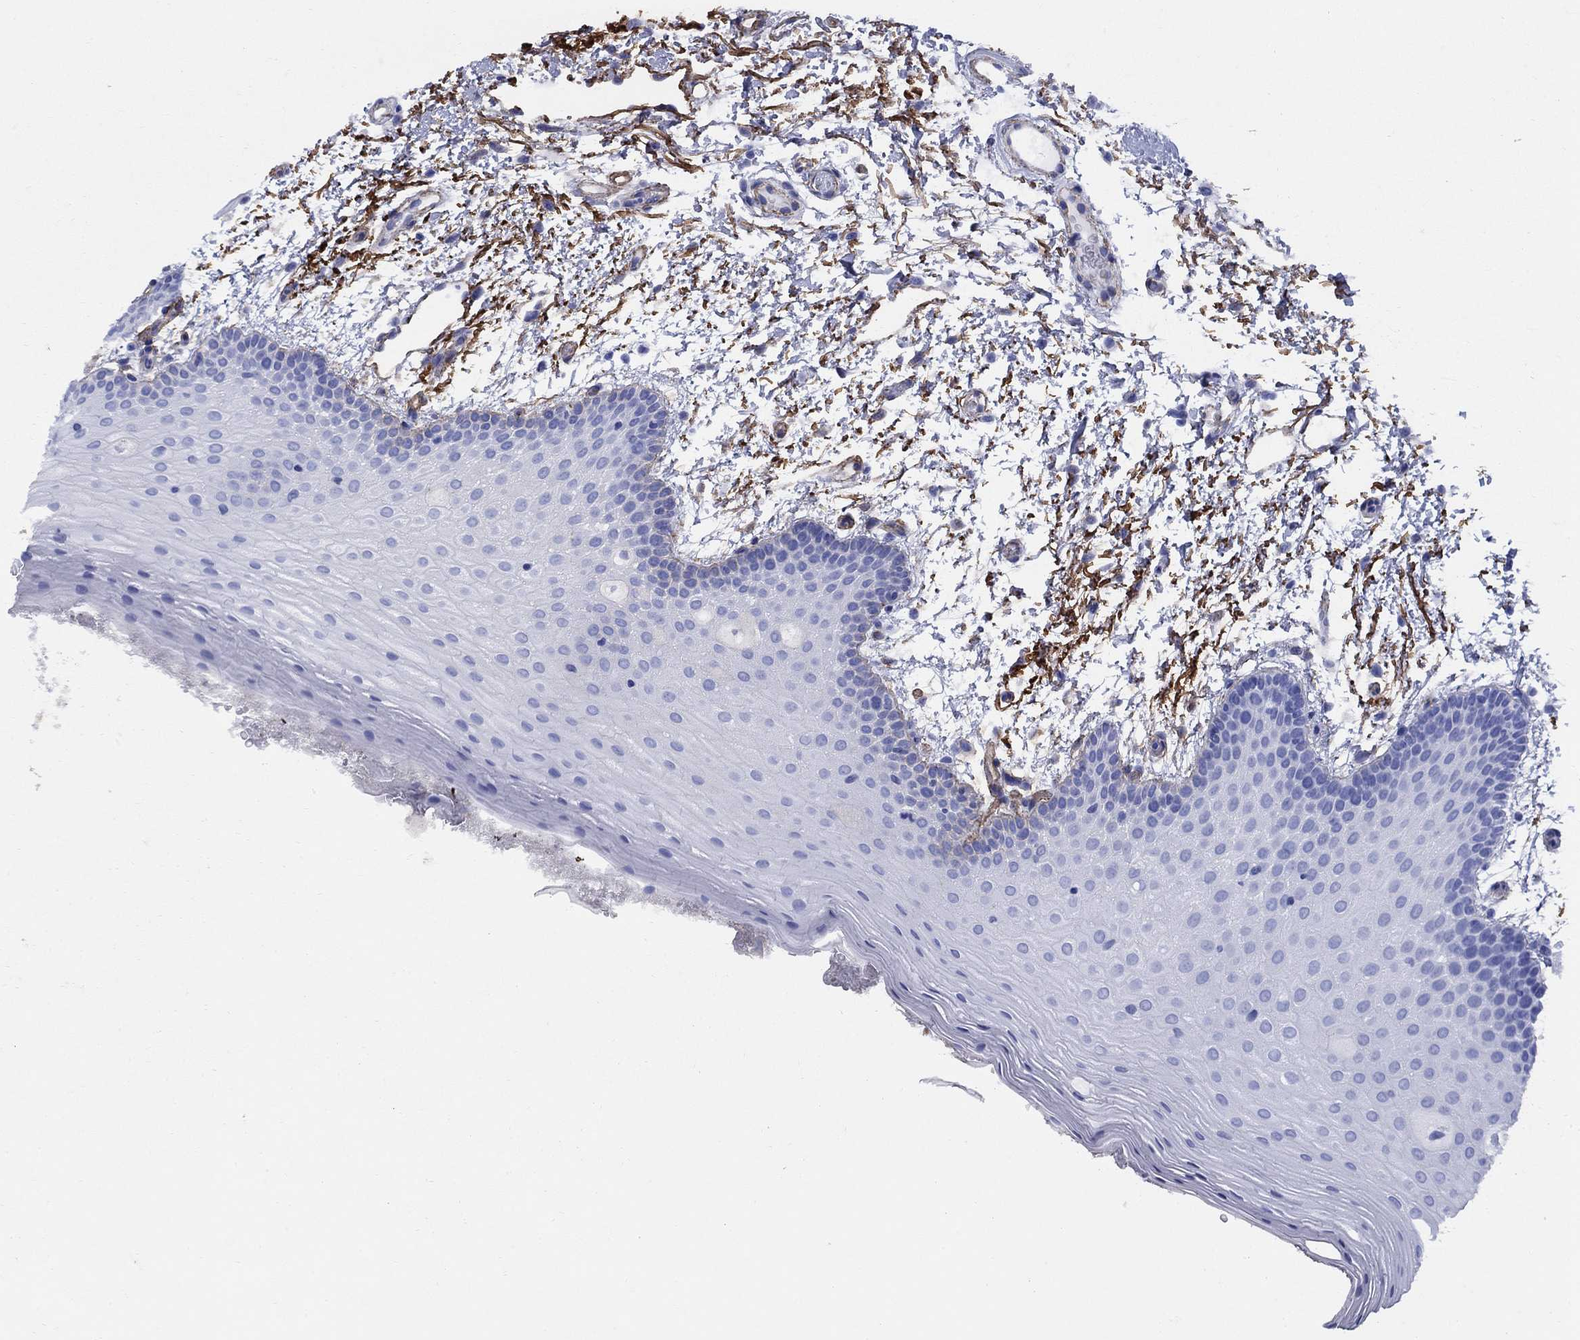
{"staining": {"intensity": "negative", "quantity": "none", "location": "none"}, "tissue": "oral mucosa", "cell_type": "Squamous epithelial cells", "image_type": "normal", "snomed": [{"axis": "morphology", "description": "Normal tissue, NOS"}, {"axis": "topography", "description": "Oral tissue"}, {"axis": "topography", "description": "Tounge, NOS"}], "caption": "This is an immunohistochemistry (IHC) image of unremarkable oral mucosa. There is no staining in squamous epithelial cells.", "gene": "VTN", "patient": {"sex": "female", "age": 86}}